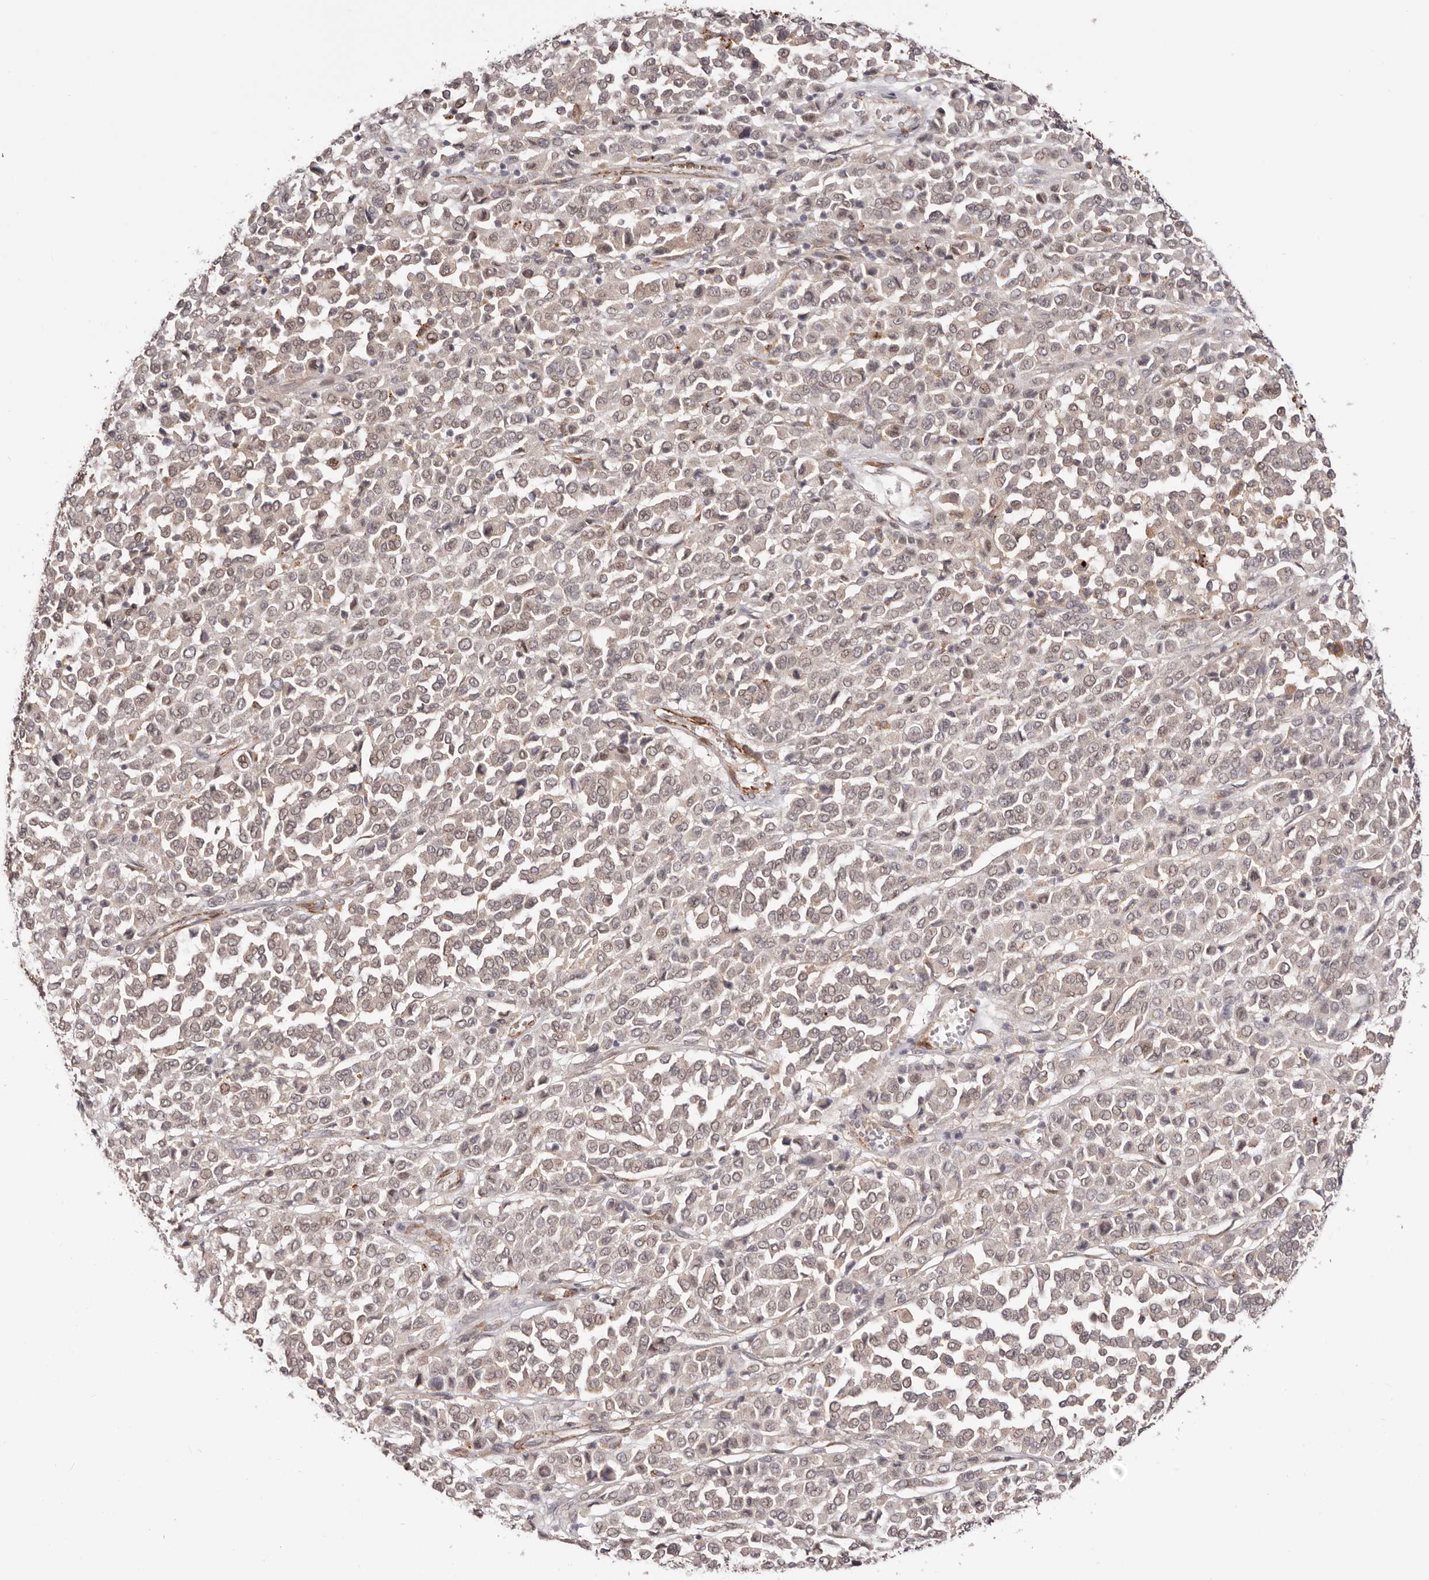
{"staining": {"intensity": "weak", "quantity": "25%-75%", "location": "nuclear"}, "tissue": "melanoma", "cell_type": "Tumor cells", "image_type": "cancer", "snomed": [{"axis": "morphology", "description": "Malignant melanoma, Metastatic site"}, {"axis": "topography", "description": "Pancreas"}], "caption": "IHC (DAB (3,3'-diaminobenzidine)) staining of malignant melanoma (metastatic site) exhibits weak nuclear protein positivity in approximately 25%-75% of tumor cells.", "gene": "MICAL2", "patient": {"sex": "female", "age": 30}}